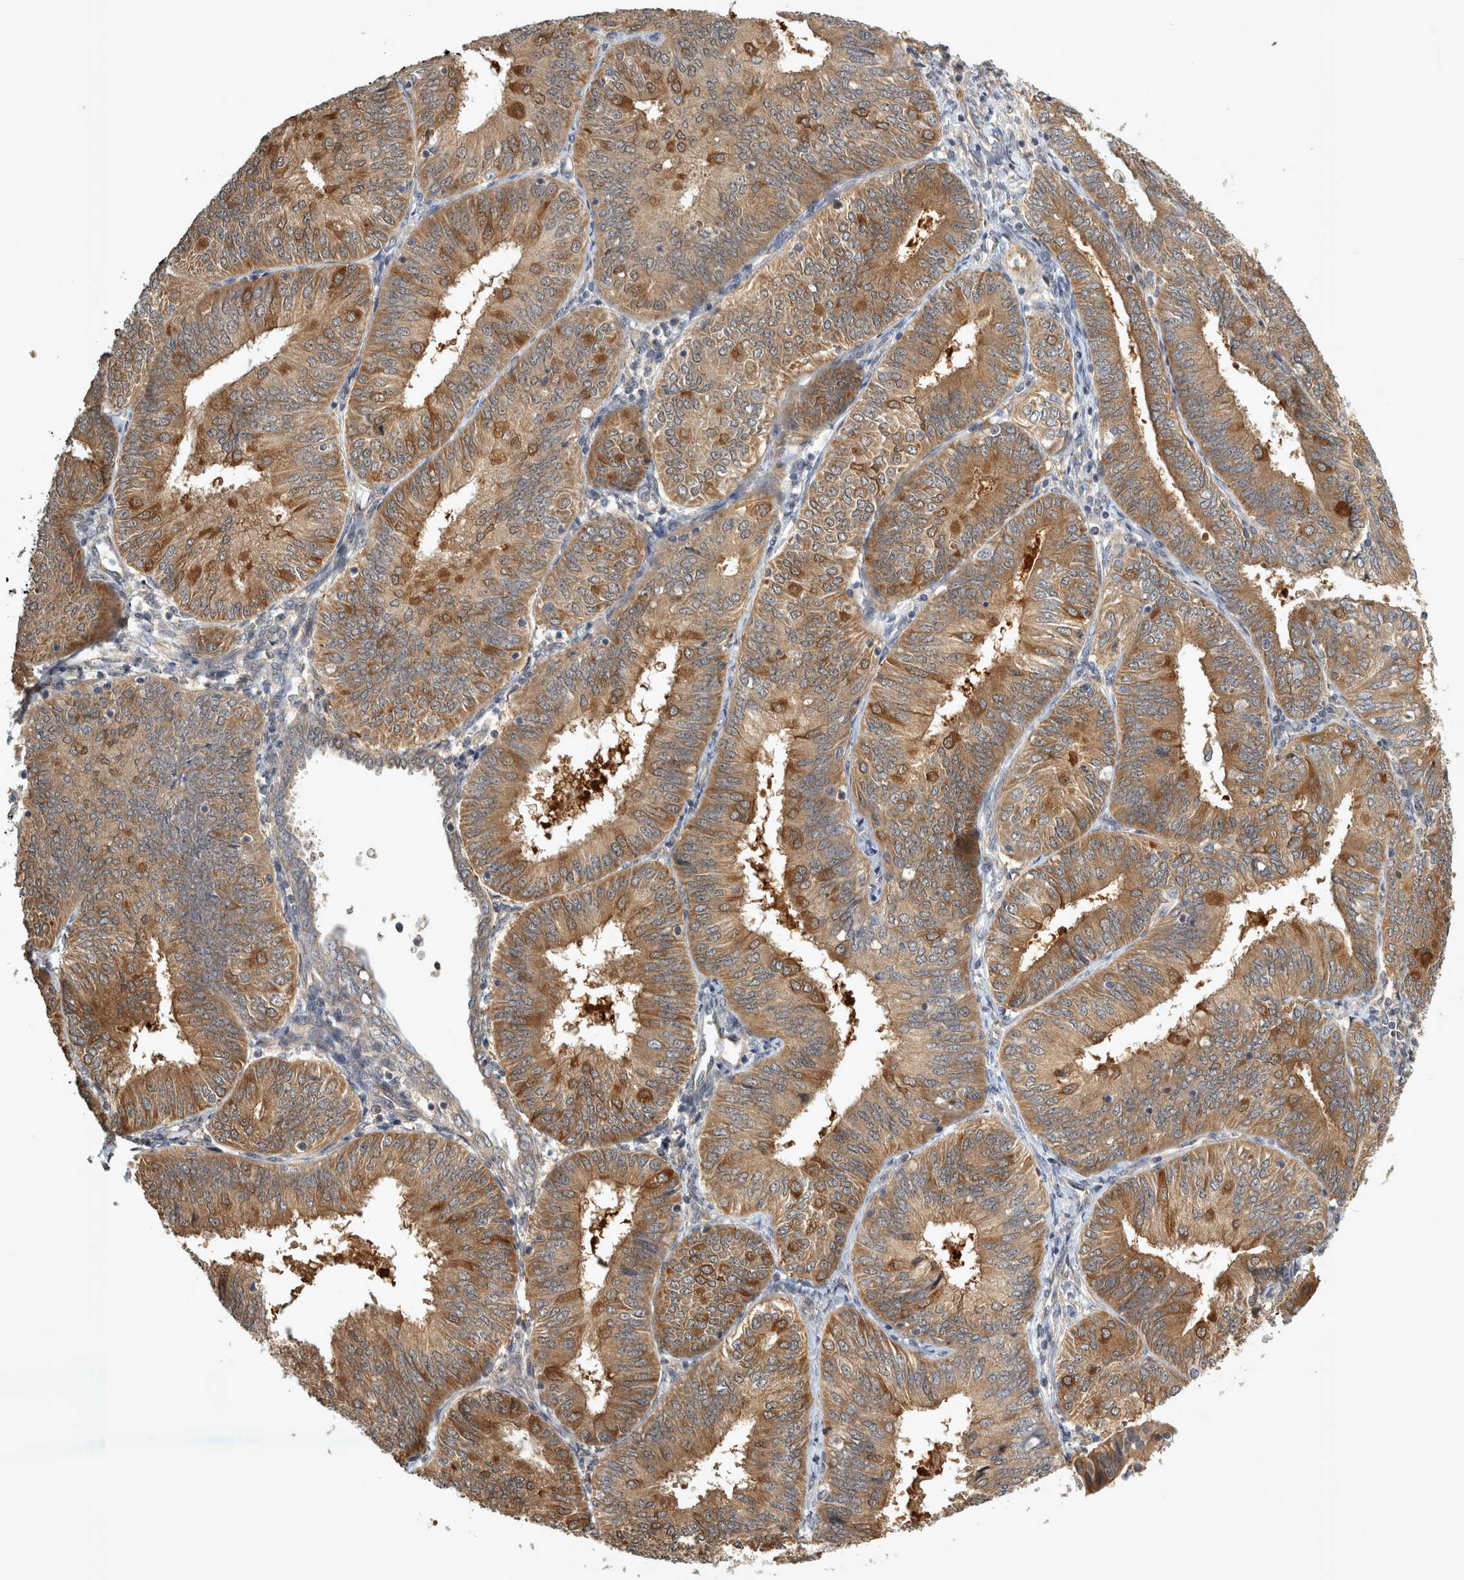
{"staining": {"intensity": "moderate", "quantity": ">75%", "location": "cytoplasmic/membranous"}, "tissue": "endometrial cancer", "cell_type": "Tumor cells", "image_type": "cancer", "snomed": [{"axis": "morphology", "description": "Adenocarcinoma, NOS"}, {"axis": "topography", "description": "Endometrium"}], "caption": "The immunohistochemical stain shows moderate cytoplasmic/membranous positivity in tumor cells of endometrial adenocarcinoma tissue.", "gene": "TRMT61B", "patient": {"sex": "female", "age": 58}}